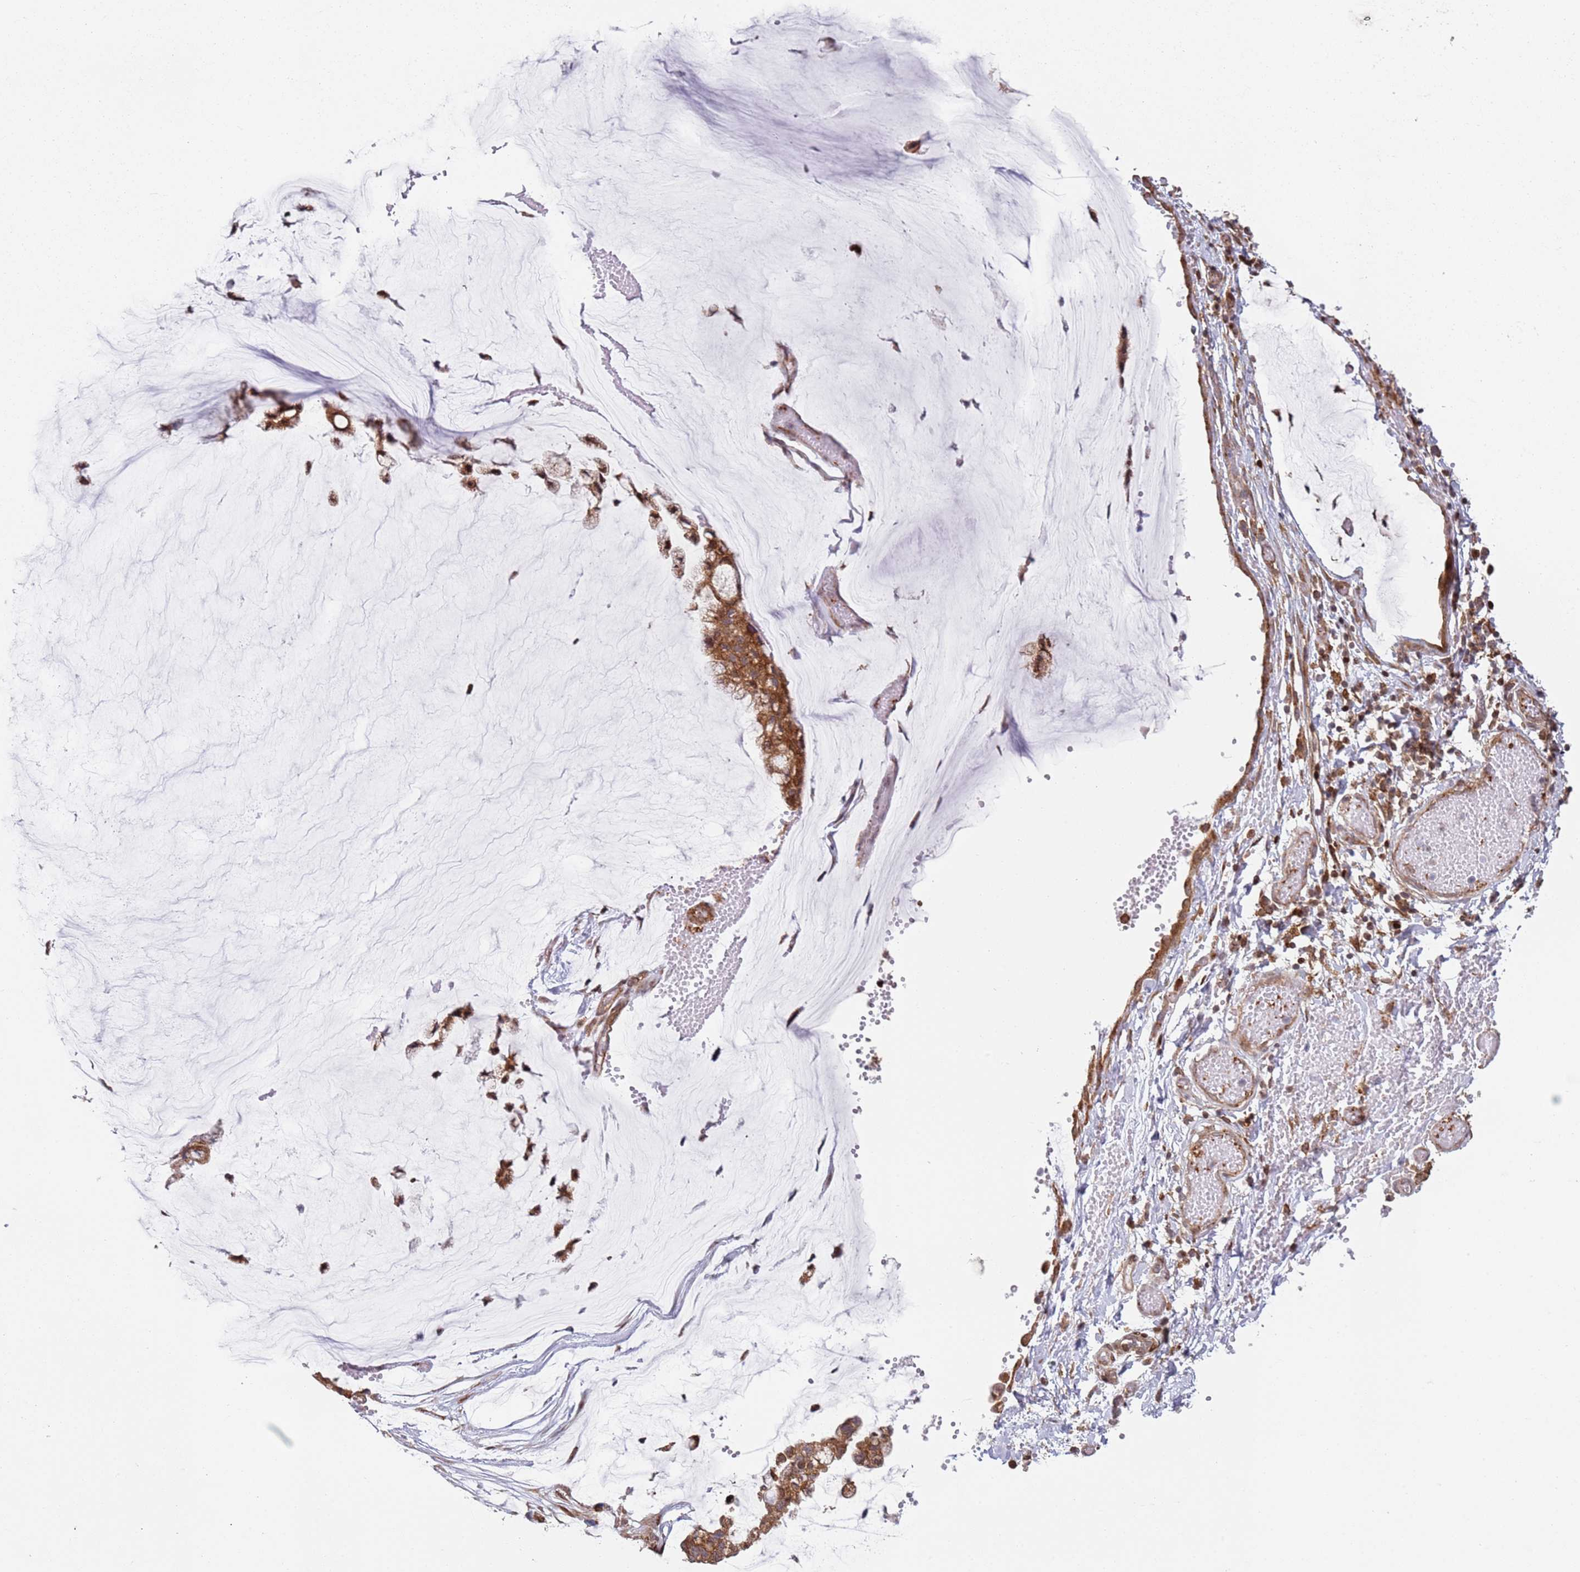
{"staining": {"intensity": "strong", "quantity": ">75%", "location": "cytoplasmic/membranous,nuclear"}, "tissue": "ovarian cancer", "cell_type": "Tumor cells", "image_type": "cancer", "snomed": [{"axis": "morphology", "description": "Cystadenocarcinoma, mucinous, NOS"}, {"axis": "topography", "description": "Ovary"}], "caption": "Protein staining reveals strong cytoplasmic/membranous and nuclear staining in about >75% of tumor cells in mucinous cystadenocarcinoma (ovarian). The protein of interest is stained brown, and the nuclei are stained in blue (DAB IHC with brightfield microscopy, high magnification).", "gene": "HNRNPLL", "patient": {"sex": "female", "age": 39}}